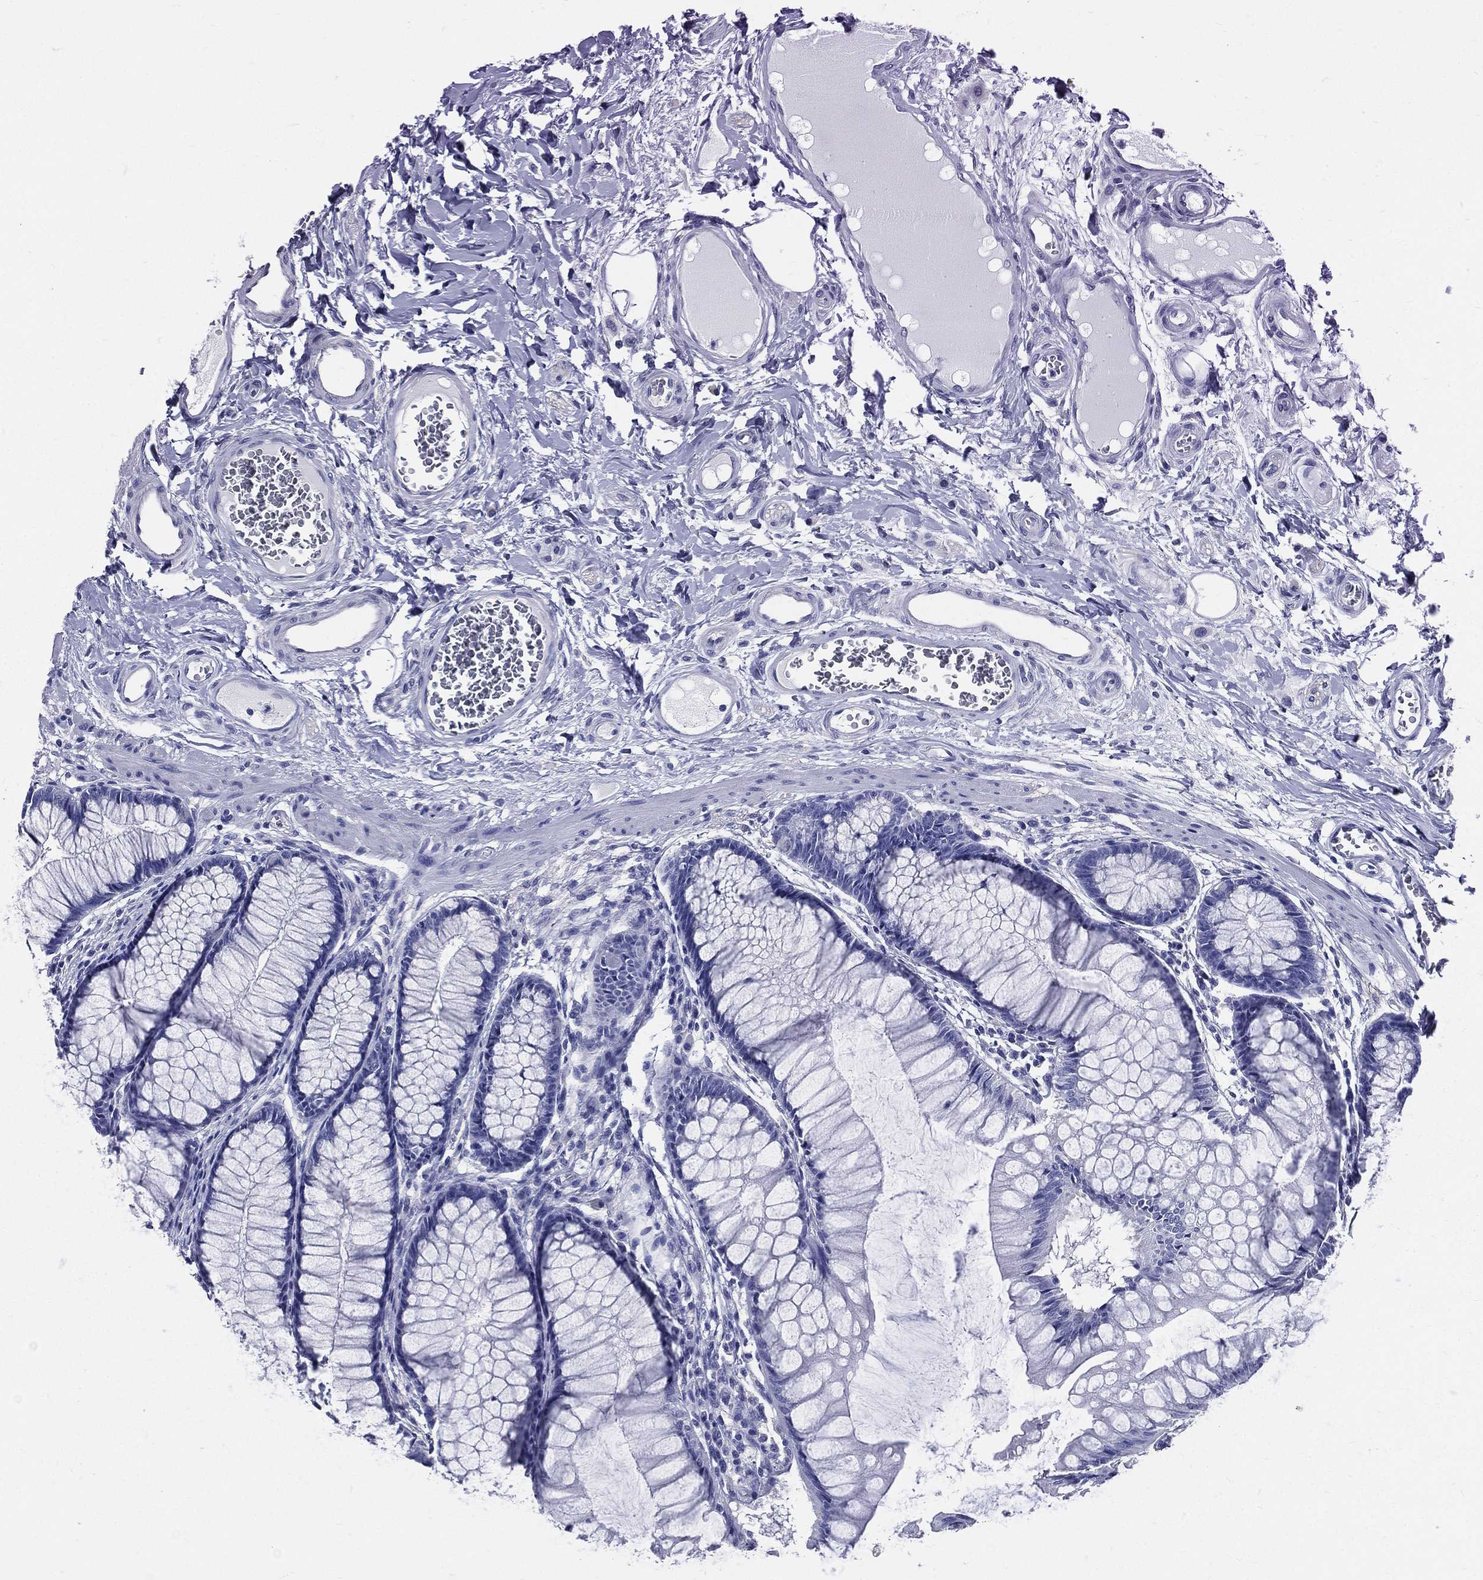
{"staining": {"intensity": "negative", "quantity": "none", "location": "none"}, "tissue": "colon", "cell_type": "Endothelial cells", "image_type": "normal", "snomed": [{"axis": "morphology", "description": "Normal tissue, NOS"}, {"axis": "topography", "description": "Colon"}], "caption": "Unremarkable colon was stained to show a protein in brown. There is no significant staining in endothelial cells.", "gene": "DPYS", "patient": {"sex": "female", "age": 65}}